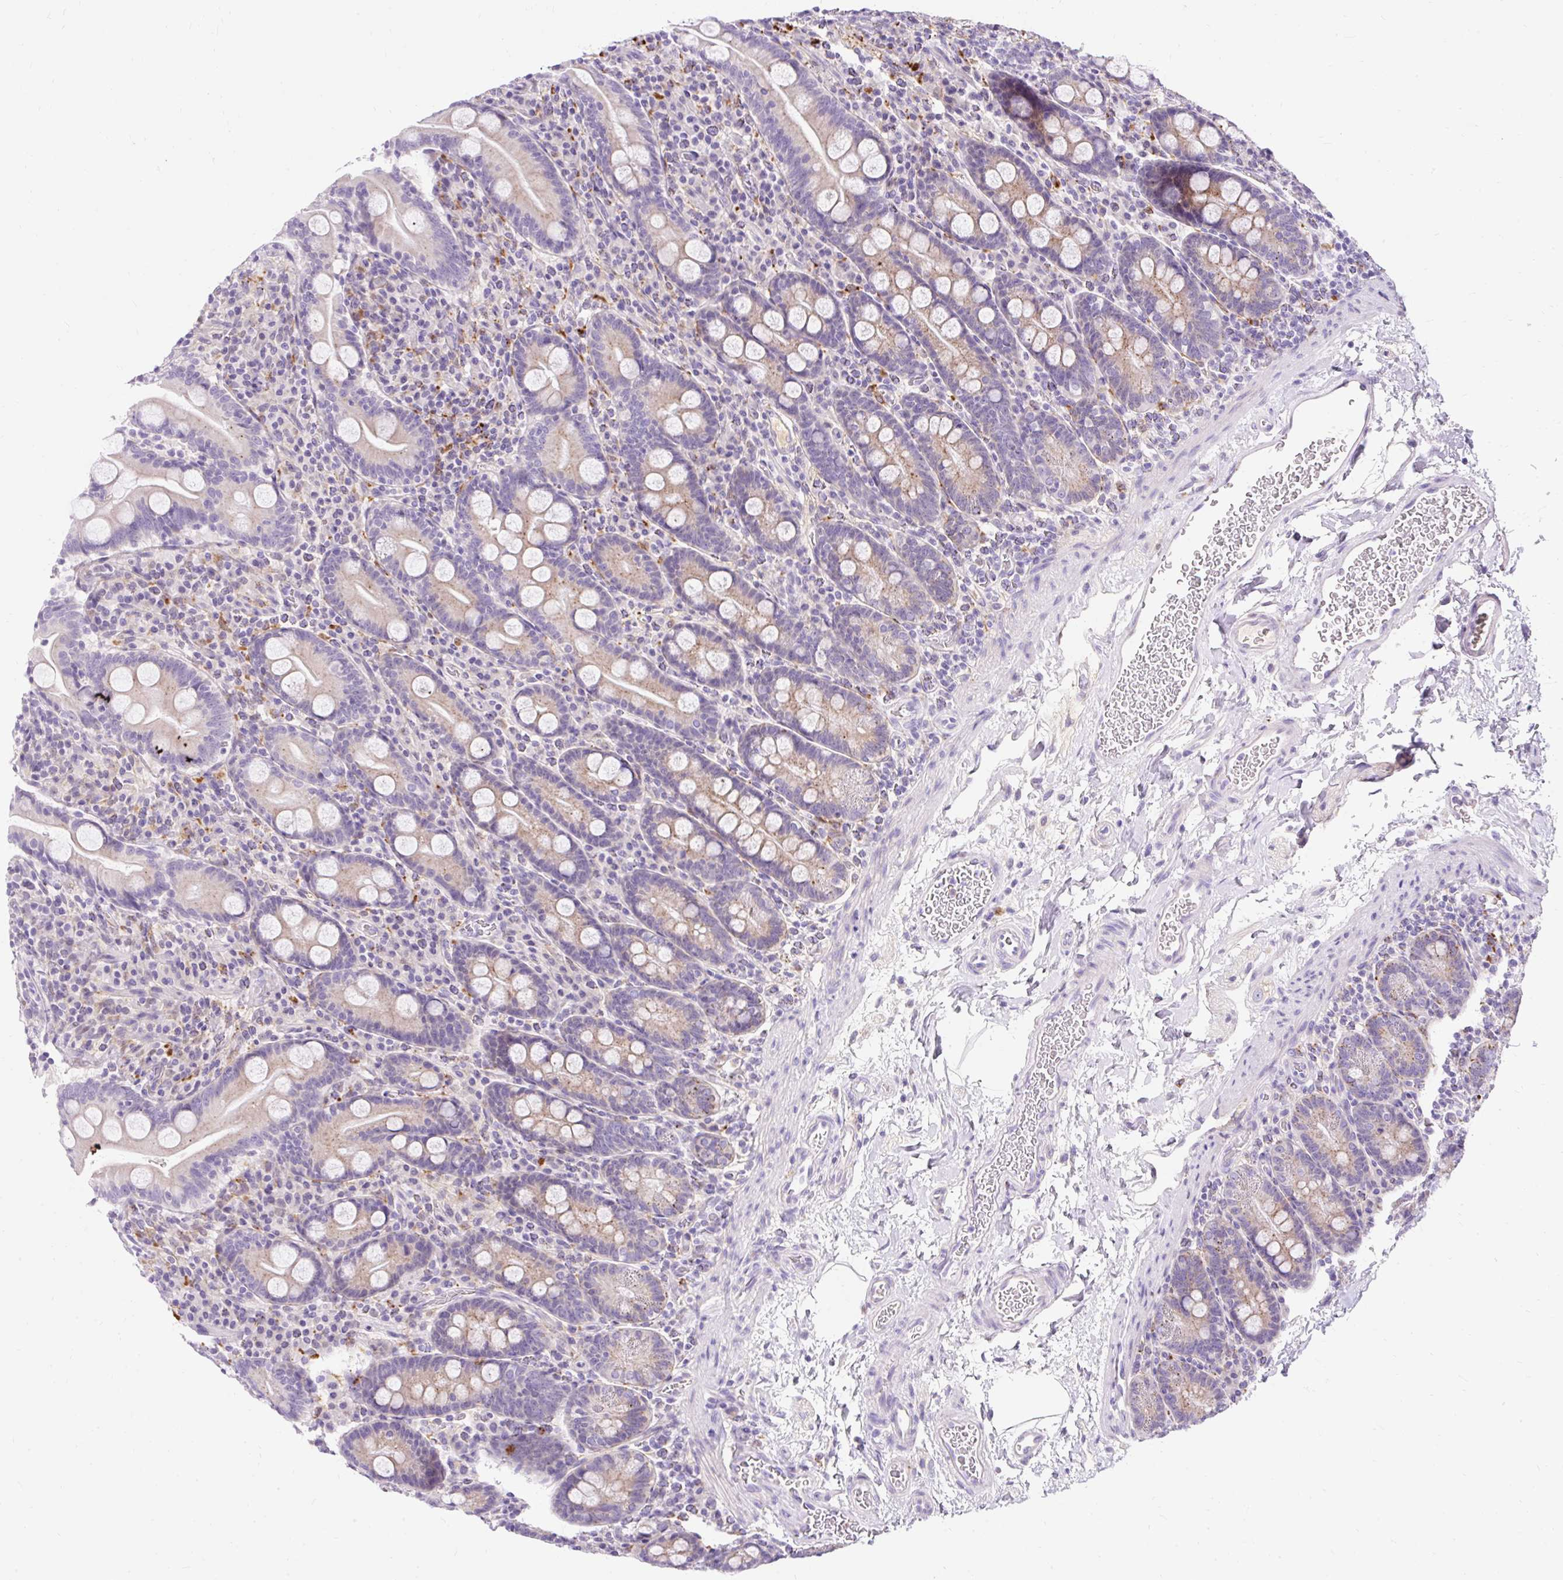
{"staining": {"intensity": "weak", "quantity": "25%-75%", "location": "cytoplasmic/membranous"}, "tissue": "duodenum", "cell_type": "Glandular cells", "image_type": "normal", "snomed": [{"axis": "morphology", "description": "Normal tissue, NOS"}, {"axis": "topography", "description": "Duodenum"}], "caption": "Immunohistochemical staining of unremarkable human duodenum shows 25%-75% levels of weak cytoplasmic/membranous protein expression in approximately 25%-75% of glandular cells. The staining was performed using DAB to visualize the protein expression in brown, while the nuclei were stained in blue with hematoxylin (Magnification: 20x).", "gene": "TMEM150C", "patient": {"sex": "male", "age": 35}}